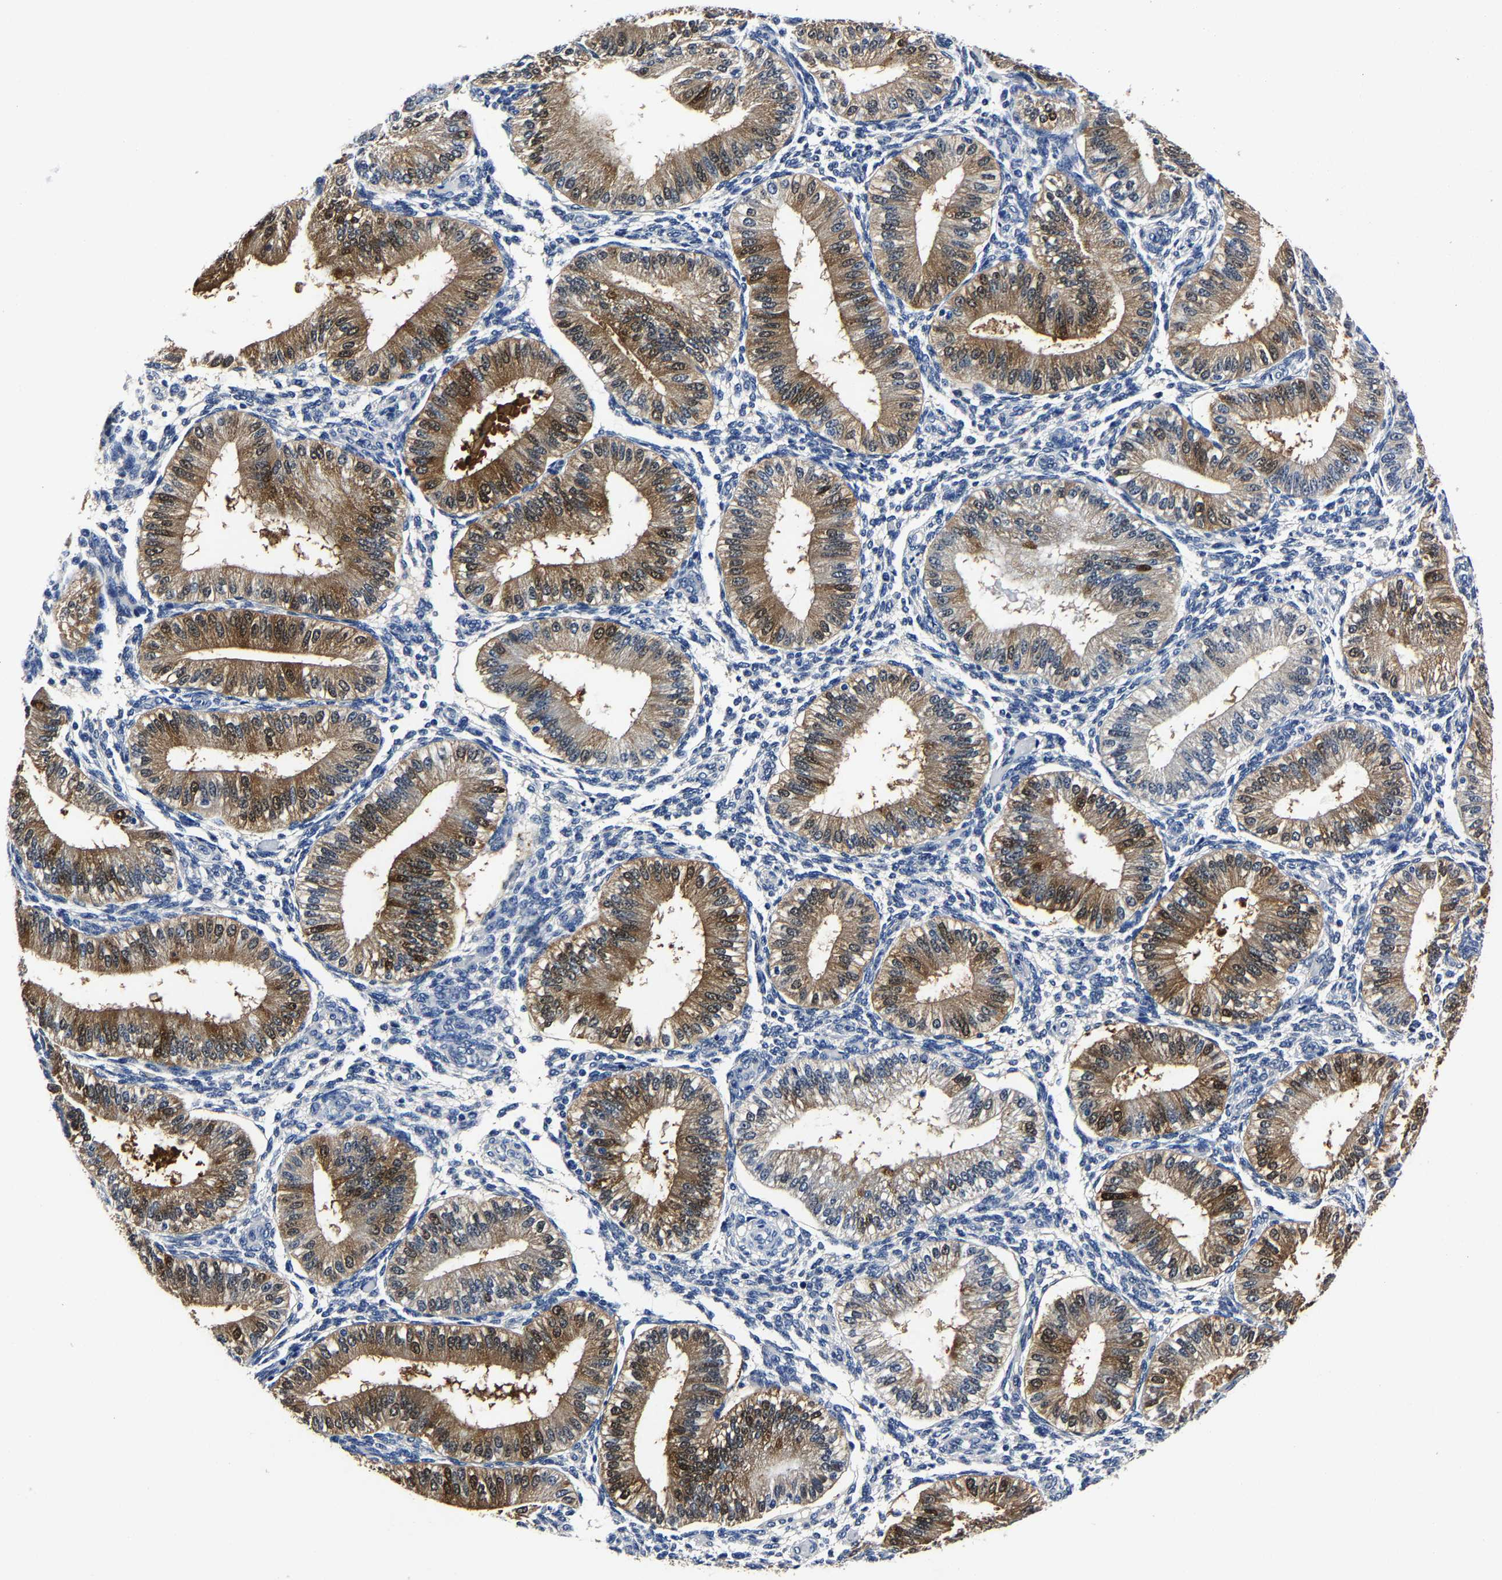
{"staining": {"intensity": "negative", "quantity": "none", "location": "none"}, "tissue": "endometrium", "cell_type": "Cells in endometrial stroma", "image_type": "normal", "snomed": [{"axis": "morphology", "description": "Normal tissue, NOS"}, {"axis": "topography", "description": "Endometrium"}], "caption": "Immunohistochemical staining of unremarkable human endometrium demonstrates no significant positivity in cells in endometrial stroma.", "gene": "PSPH", "patient": {"sex": "female", "age": 39}}